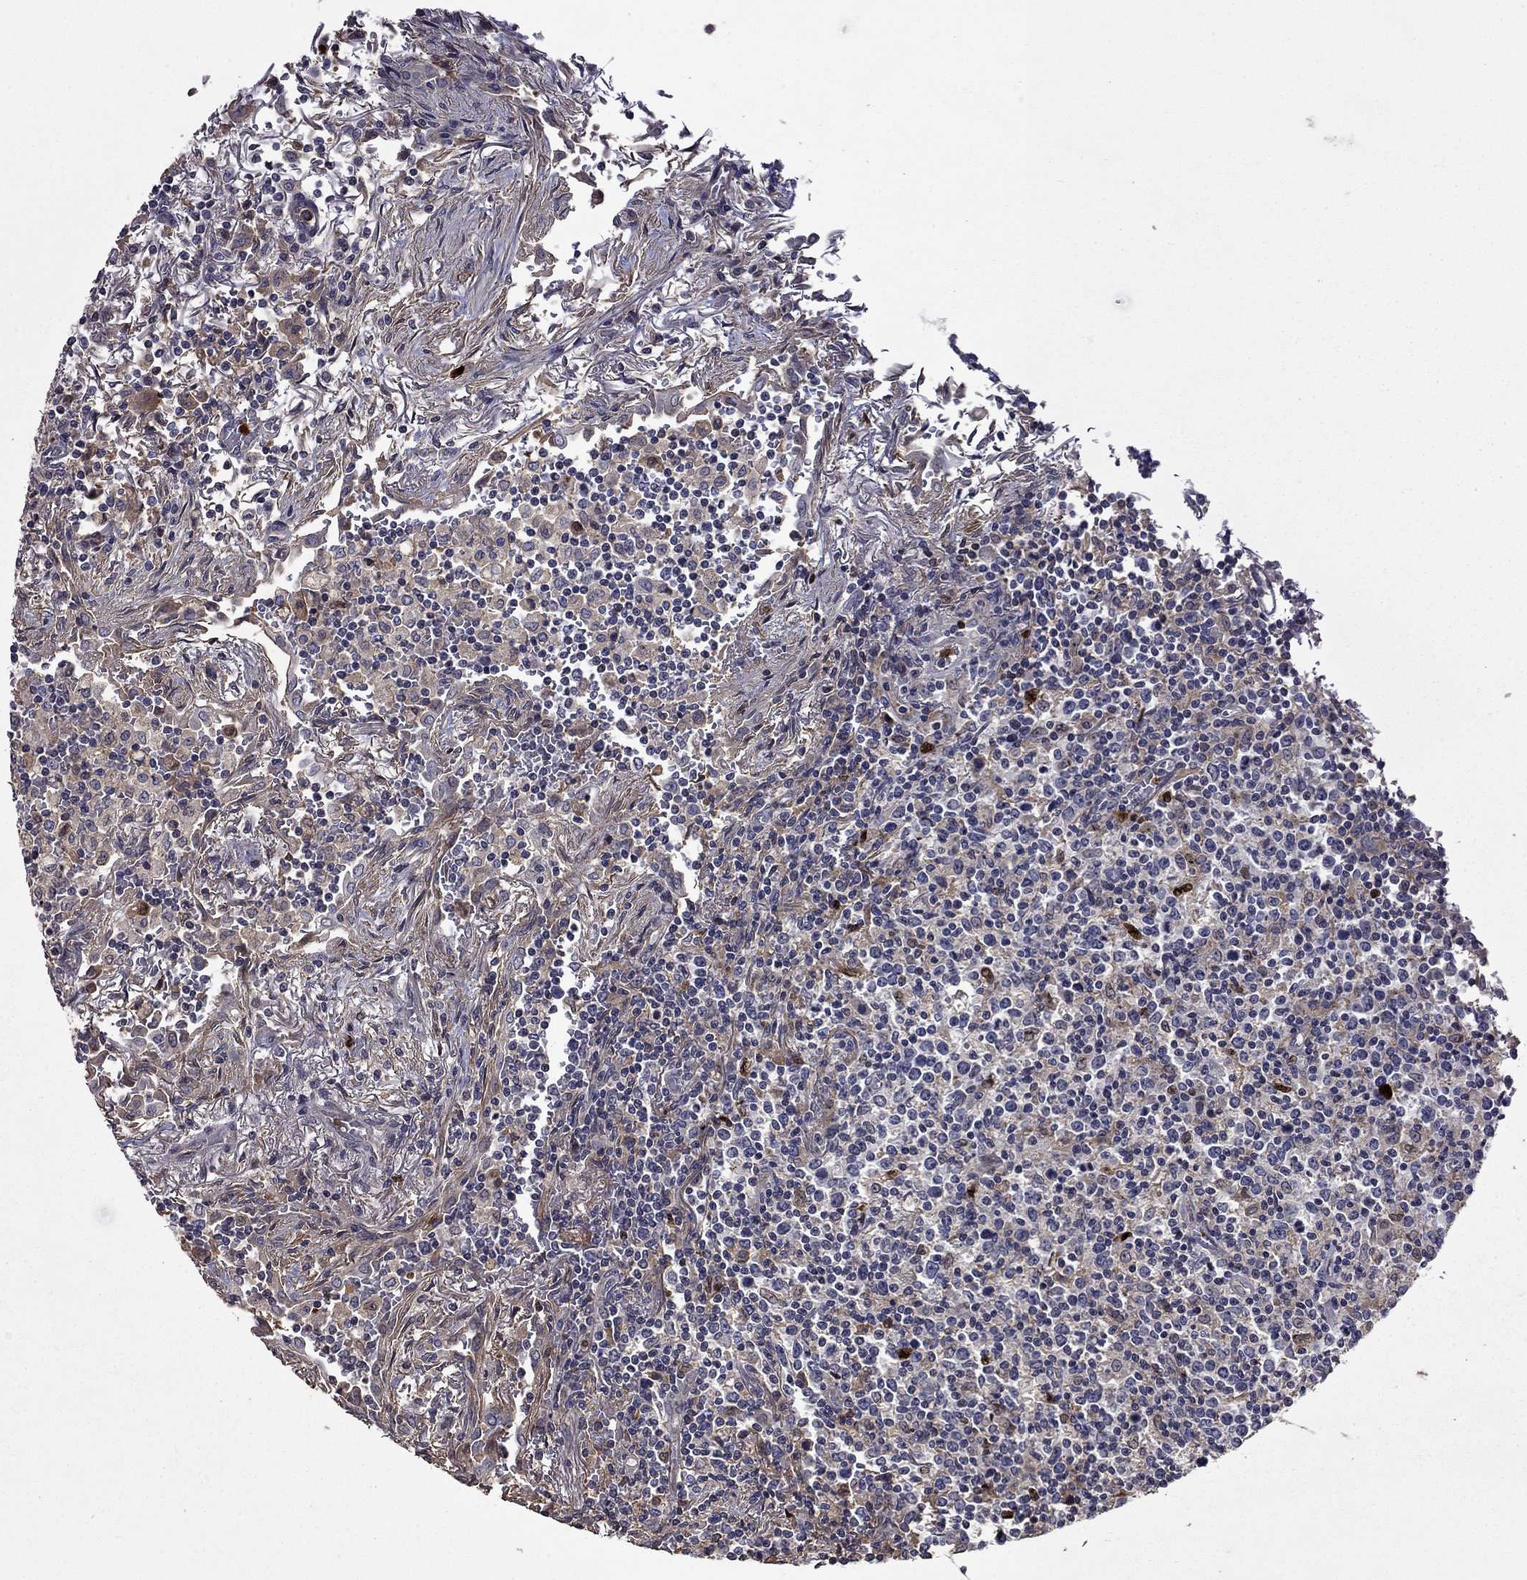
{"staining": {"intensity": "negative", "quantity": "none", "location": "none"}, "tissue": "lymphoma", "cell_type": "Tumor cells", "image_type": "cancer", "snomed": [{"axis": "morphology", "description": "Malignant lymphoma, non-Hodgkin's type, High grade"}, {"axis": "topography", "description": "Lung"}], "caption": "High-grade malignant lymphoma, non-Hodgkin's type was stained to show a protein in brown. There is no significant expression in tumor cells. (Stains: DAB immunohistochemistry with hematoxylin counter stain, Microscopy: brightfield microscopy at high magnification).", "gene": "SATB1", "patient": {"sex": "male", "age": 79}}